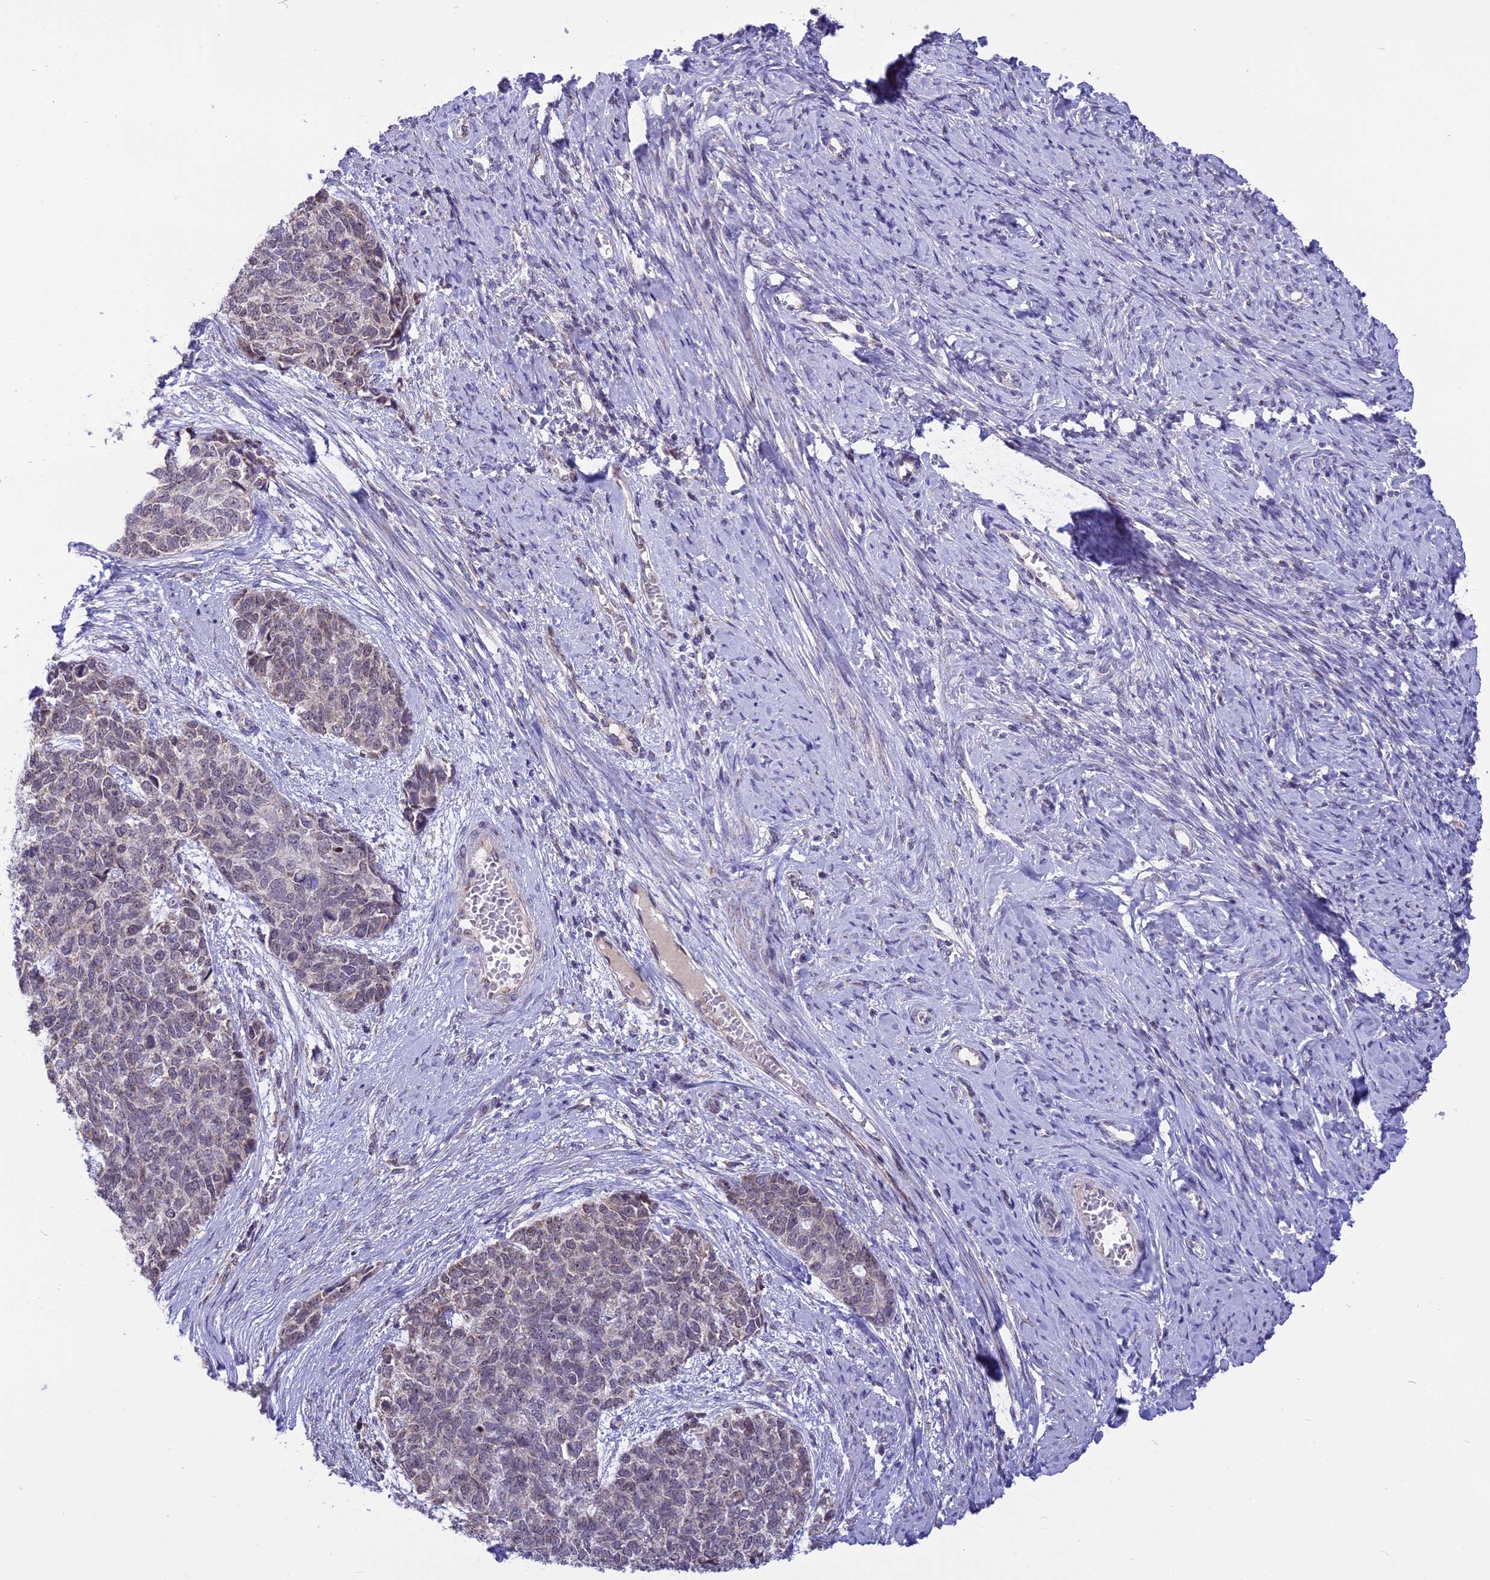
{"staining": {"intensity": "negative", "quantity": "none", "location": "none"}, "tissue": "cervical cancer", "cell_type": "Tumor cells", "image_type": "cancer", "snomed": [{"axis": "morphology", "description": "Squamous cell carcinoma, NOS"}, {"axis": "topography", "description": "Cervix"}], "caption": "Tumor cells show no significant positivity in cervical cancer (squamous cell carcinoma).", "gene": "CMSS1", "patient": {"sex": "female", "age": 63}}